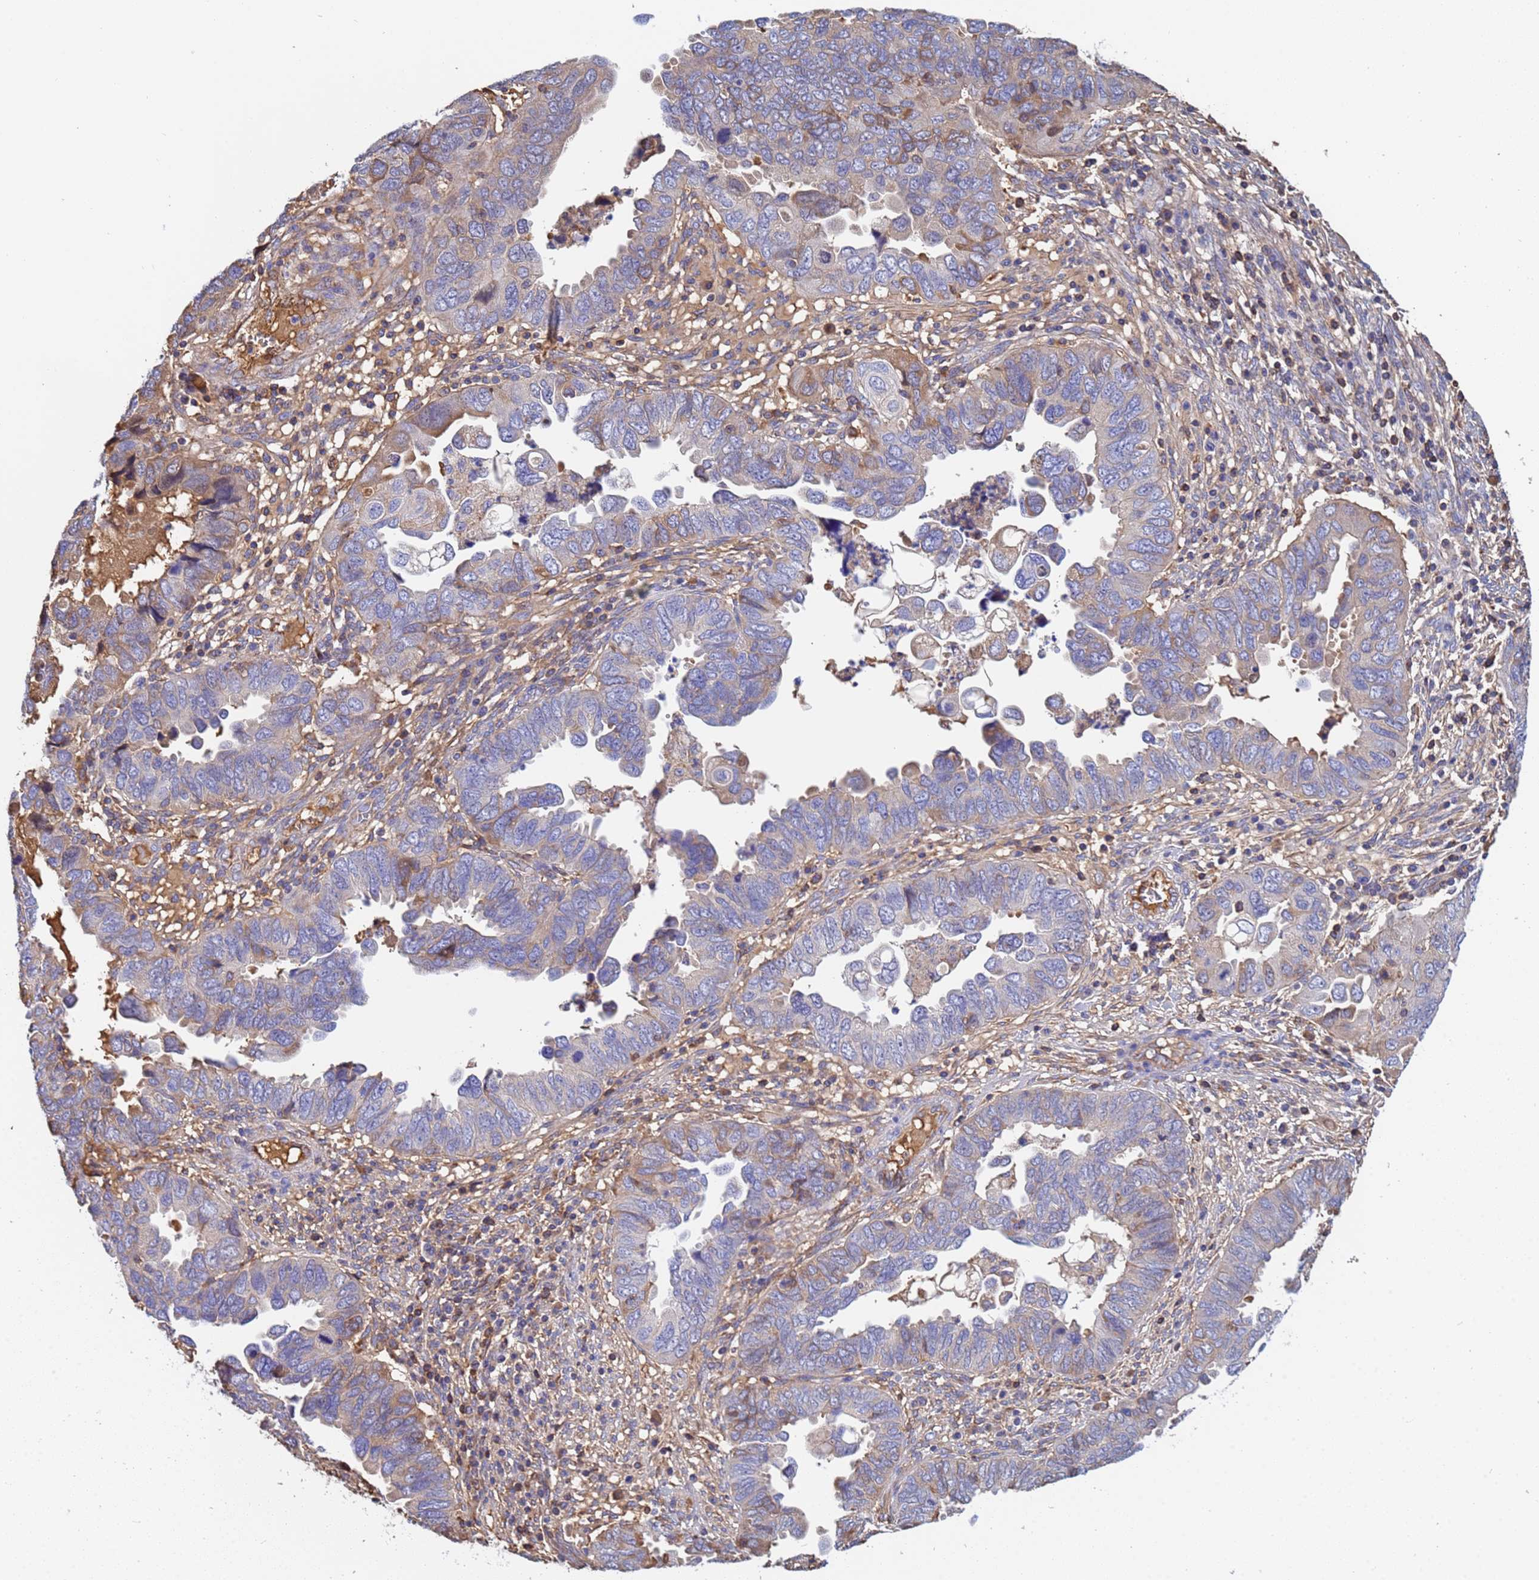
{"staining": {"intensity": "moderate", "quantity": "<25%", "location": "cytoplasmic/membranous"}, "tissue": "endometrial cancer", "cell_type": "Tumor cells", "image_type": "cancer", "snomed": [{"axis": "morphology", "description": "Adenocarcinoma, NOS"}, {"axis": "topography", "description": "Endometrium"}], "caption": "Protein analysis of endometrial cancer (adenocarcinoma) tissue demonstrates moderate cytoplasmic/membranous positivity in about <25% of tumor cells.", "gene": "GLUD1", "patient": {"sex": "female", "age": 79}}